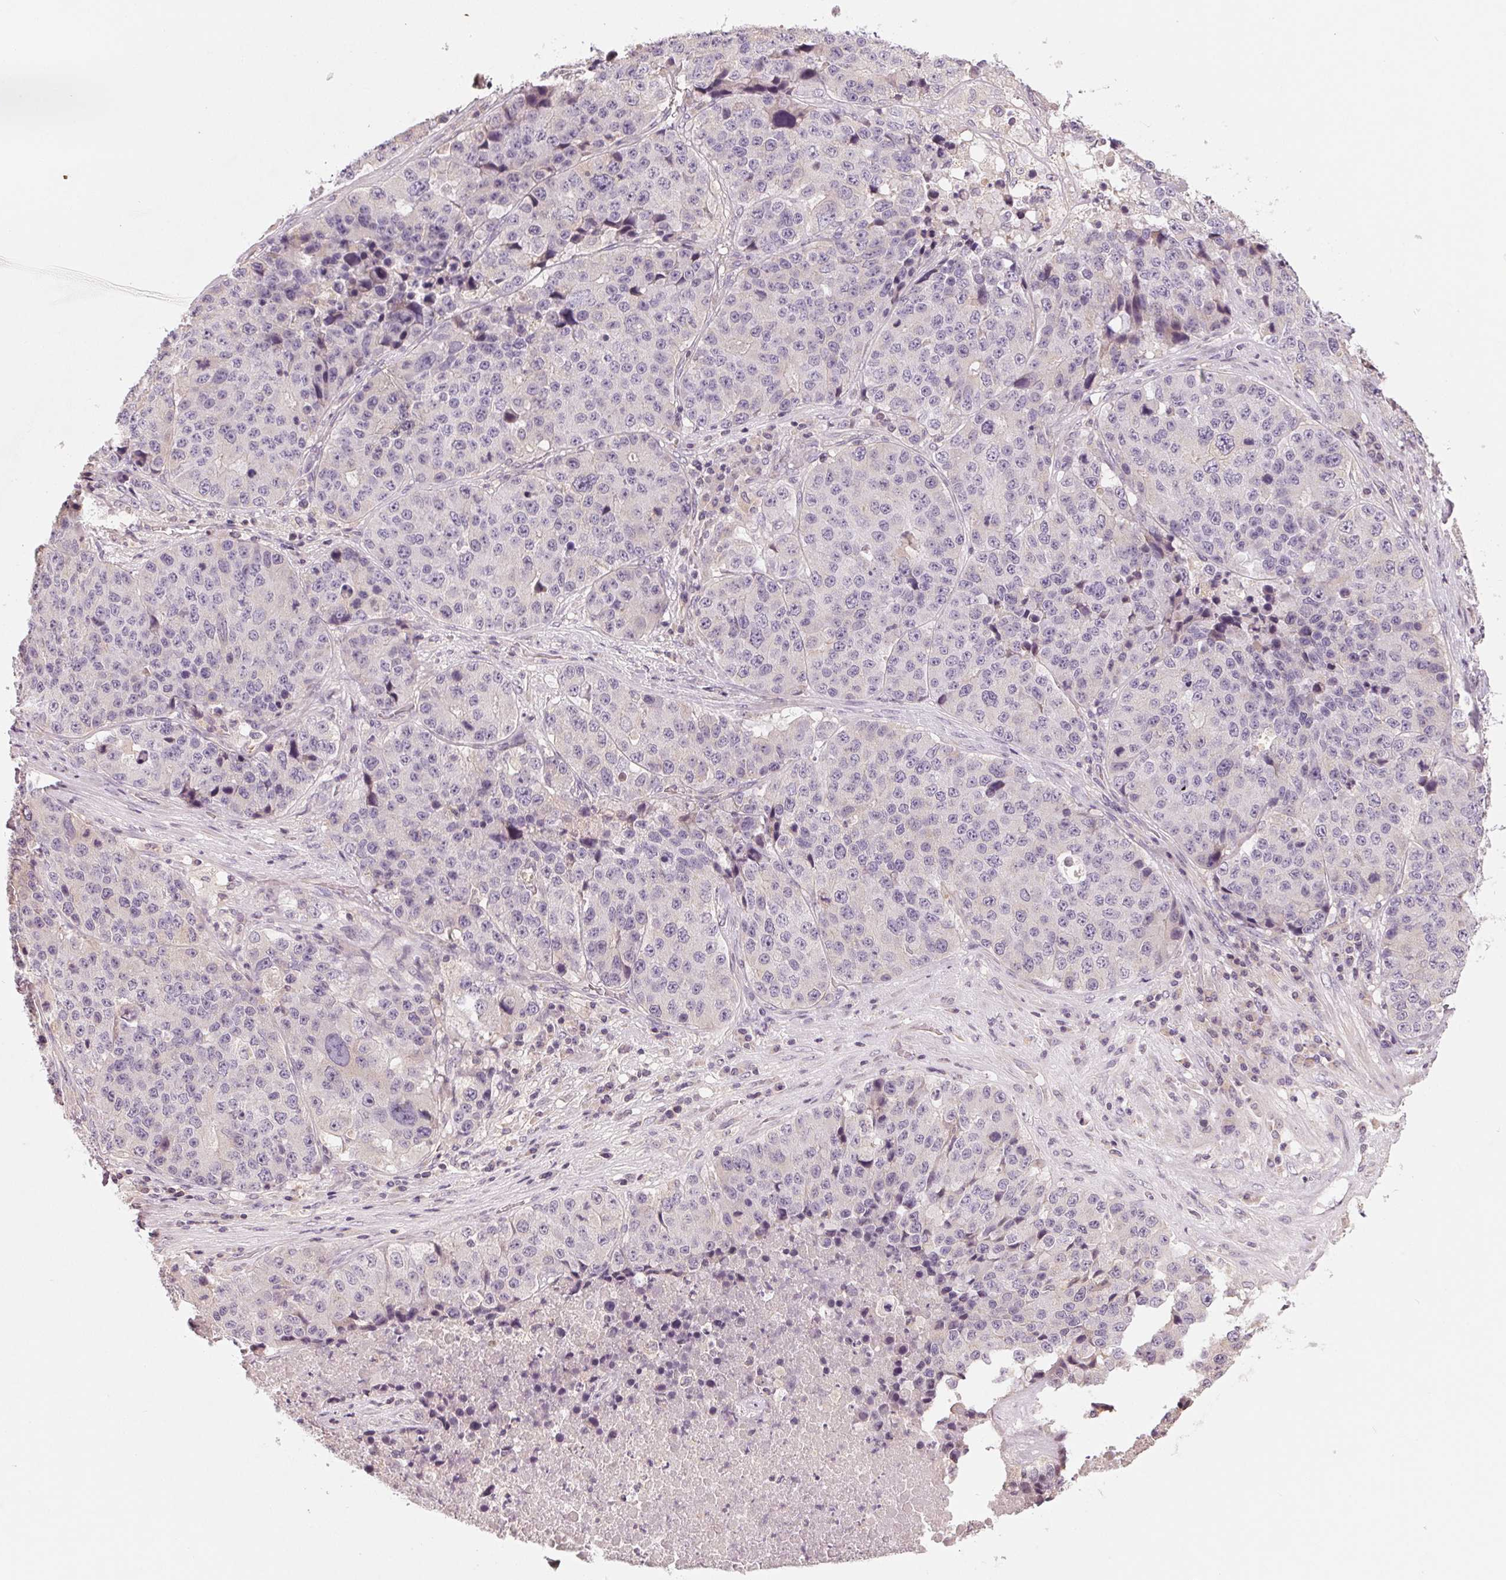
{"staining": {"intensity": "negative", "quantity": "none", "location": "none"}, "tissue": "stomach cancer", "cell_type": "Tumor cells", "image_type": "cancer", "snomed": [{"axis": "morphology", "description": "Adenocarcinoma, NOS"}, {"axis": "topography", "description": "Stomach"}], "caption": "DAB (3,3'-diaminobenzidine) immunohistochemical staining of human adenocarcinoma (stomach) displays no significant staining in tumor cells.", "gene": "AQP8", "patient": {"sex": "male", "age": 71}}